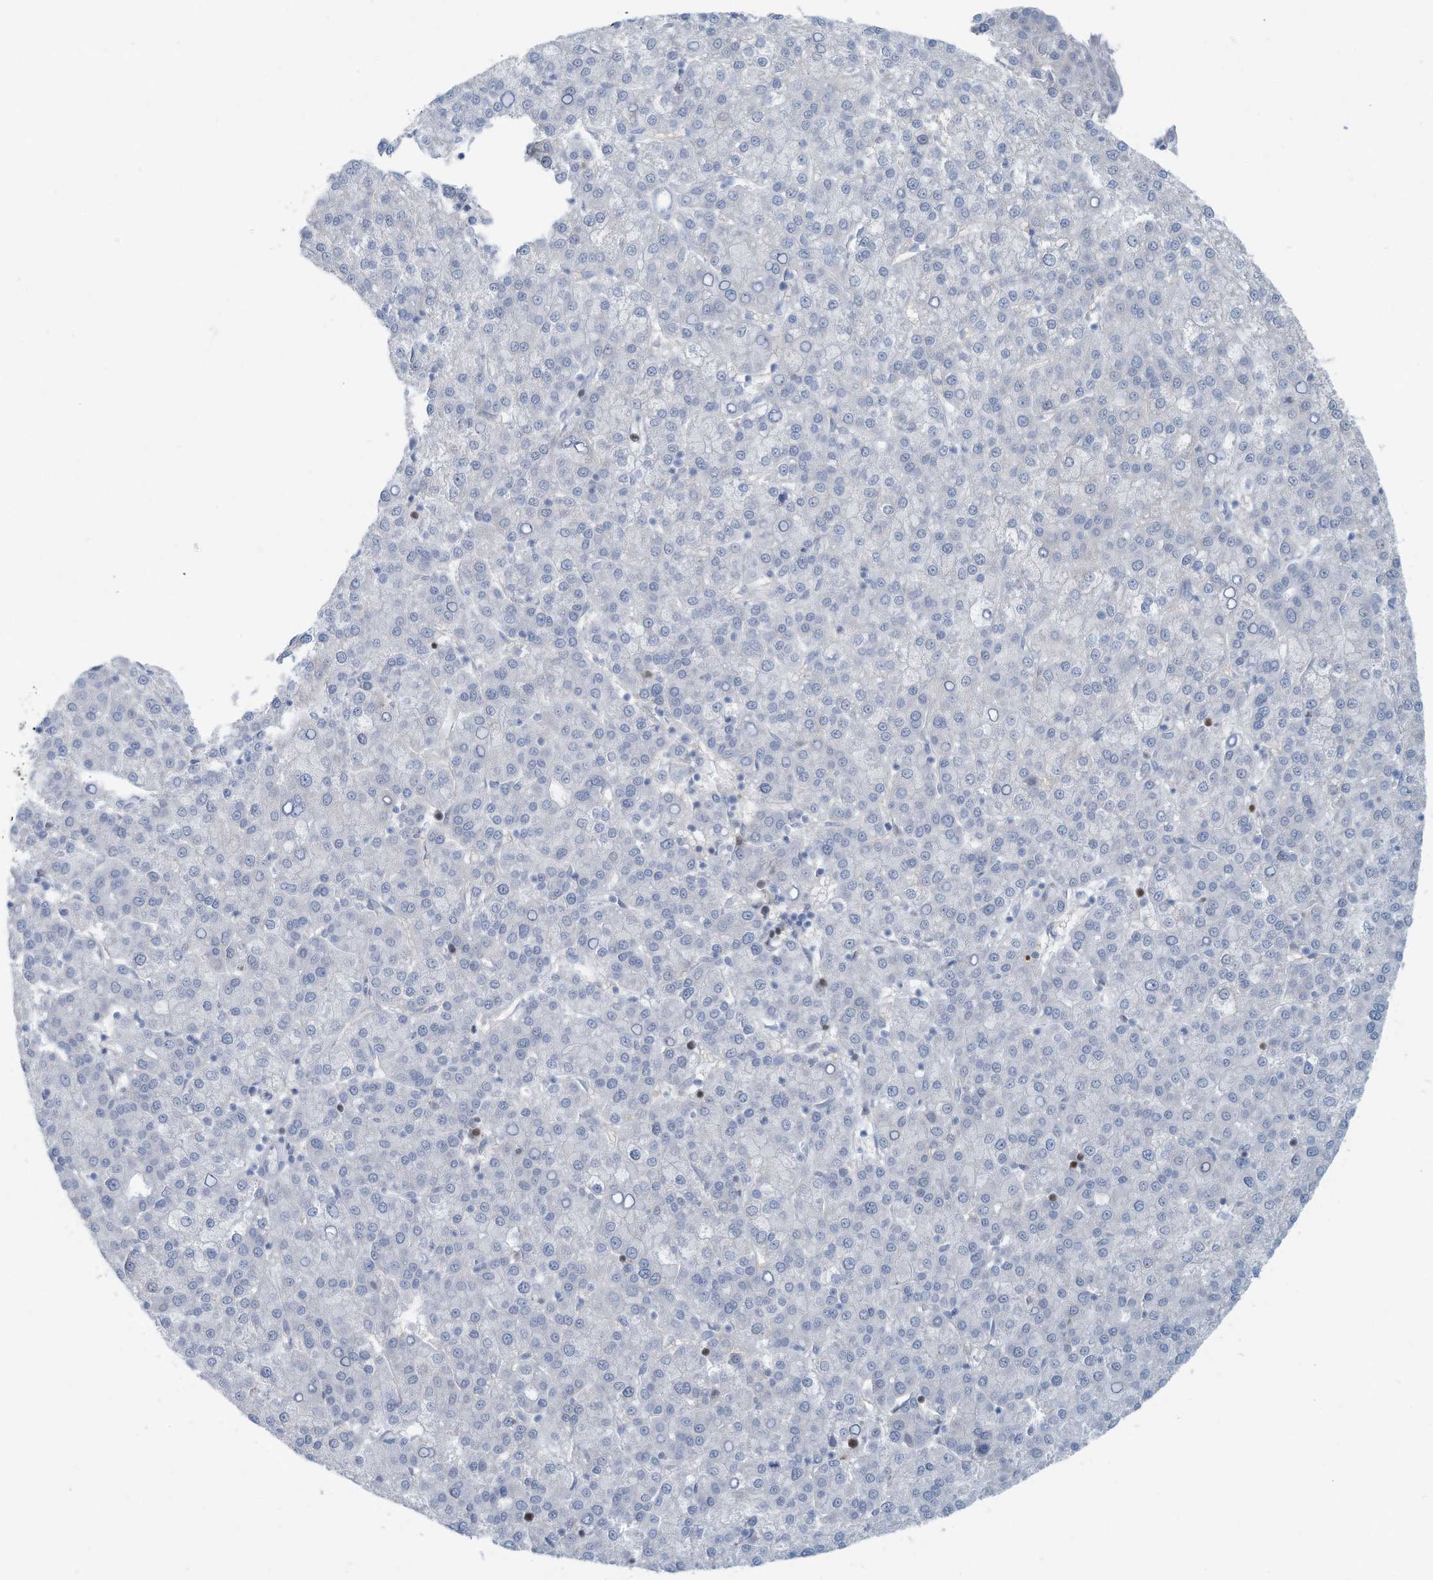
{"staining": {"intensity": "negative", "quantity": "none", "location": "none"}, "tissue": "liver cancer", "cell_type": "Tumor cells", "image_type": "cancer", "snomed": [{"axis": "morphology", "description": "Carcinoma, Hepatocellular, NOS"}, {"axis": "topography", "description": "Liver"}], "caption": "This is a micrograph of IHC staining of liver cancer, which shows no staining in tumor cells.", "gene": "ERI2", "patient": {"sex": "female", "age": 58}}